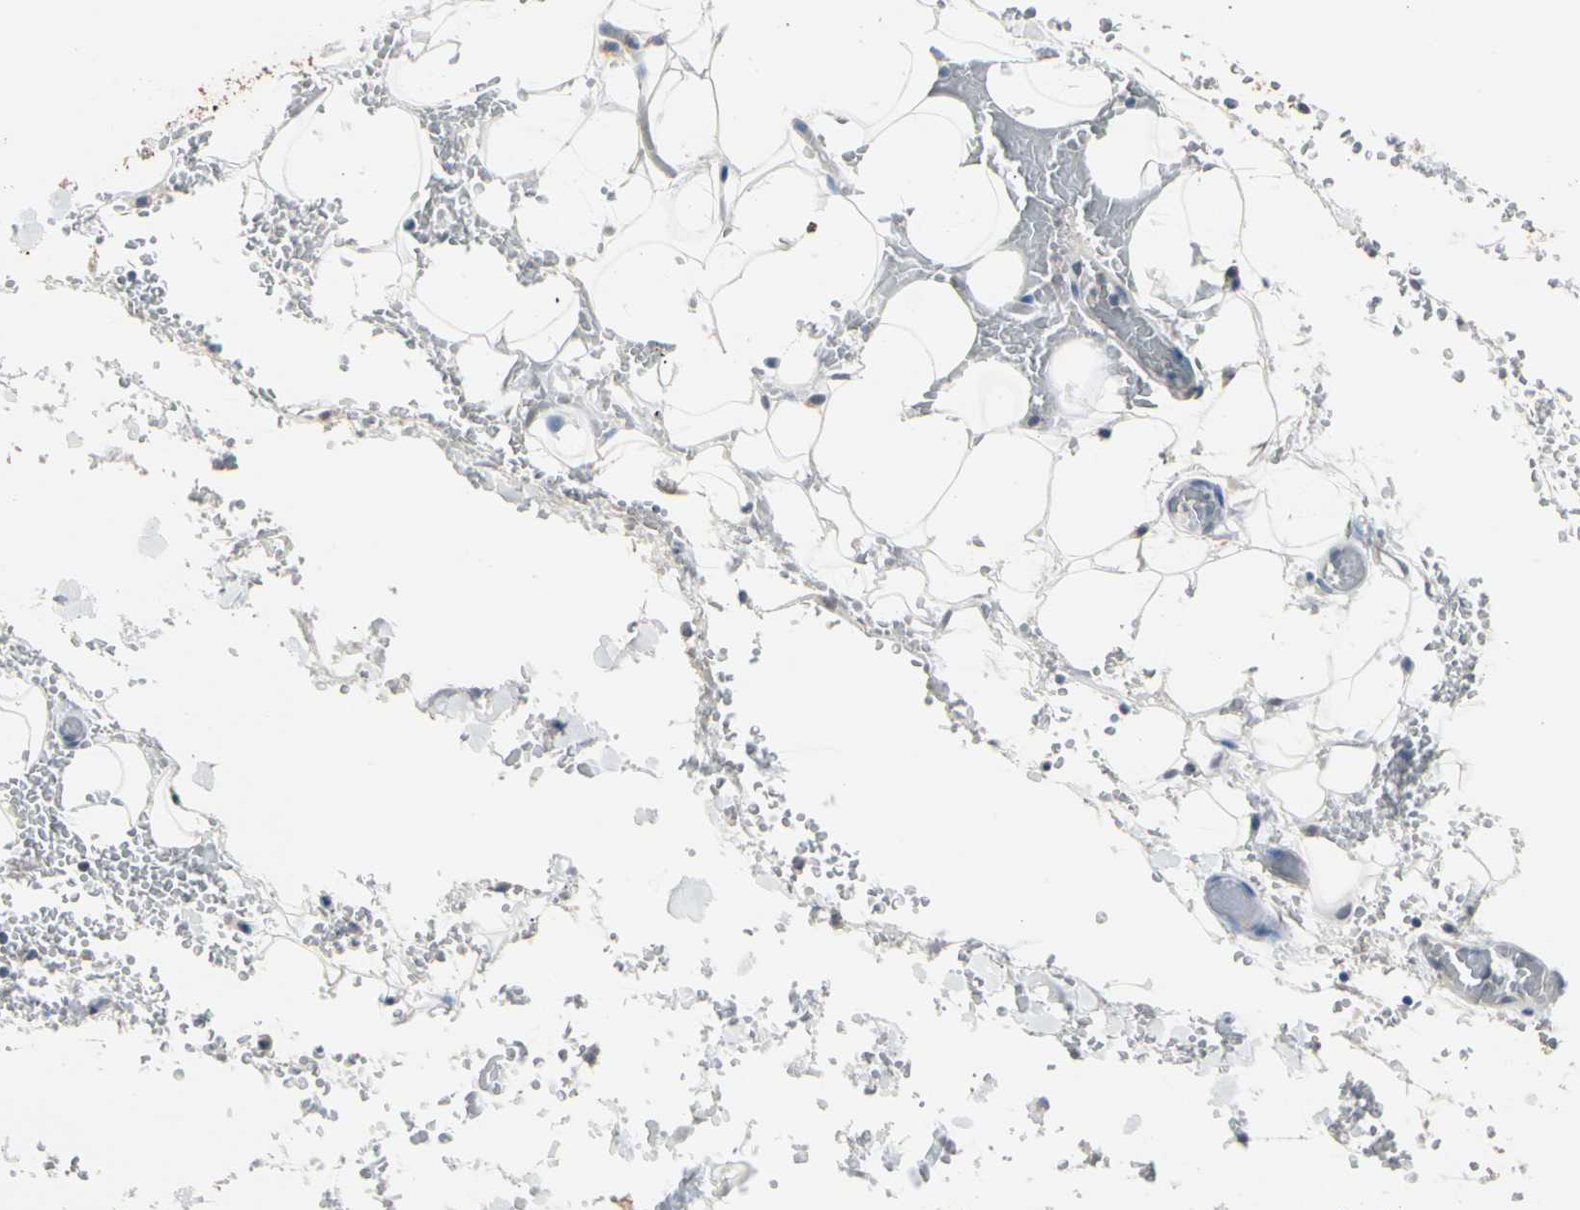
{"staining": {"intensity": "weak", "quantity": "25%-75%", "location": "cytoplasmic/membranous"}, "tissue": "adipose tissue", "cell_type": "Adipocytes", "image_type": "normal", "snomed": [{"axis": "morphology", "description": "Normal tissue, NOS"}, {"axis": "morphology", "description": "Inflammation, NOS"}, {"axis": "topography", "description": "Breast"}], "caption": "Approximately 25%-75% of adipocytes in normal human adipose tissue reveal weak cytoplasmic/membranous protein expression as visualized by brown immunohistochemical staining.", "gene": "SV2A", "patient": {"sex": "female", "age": 65}}